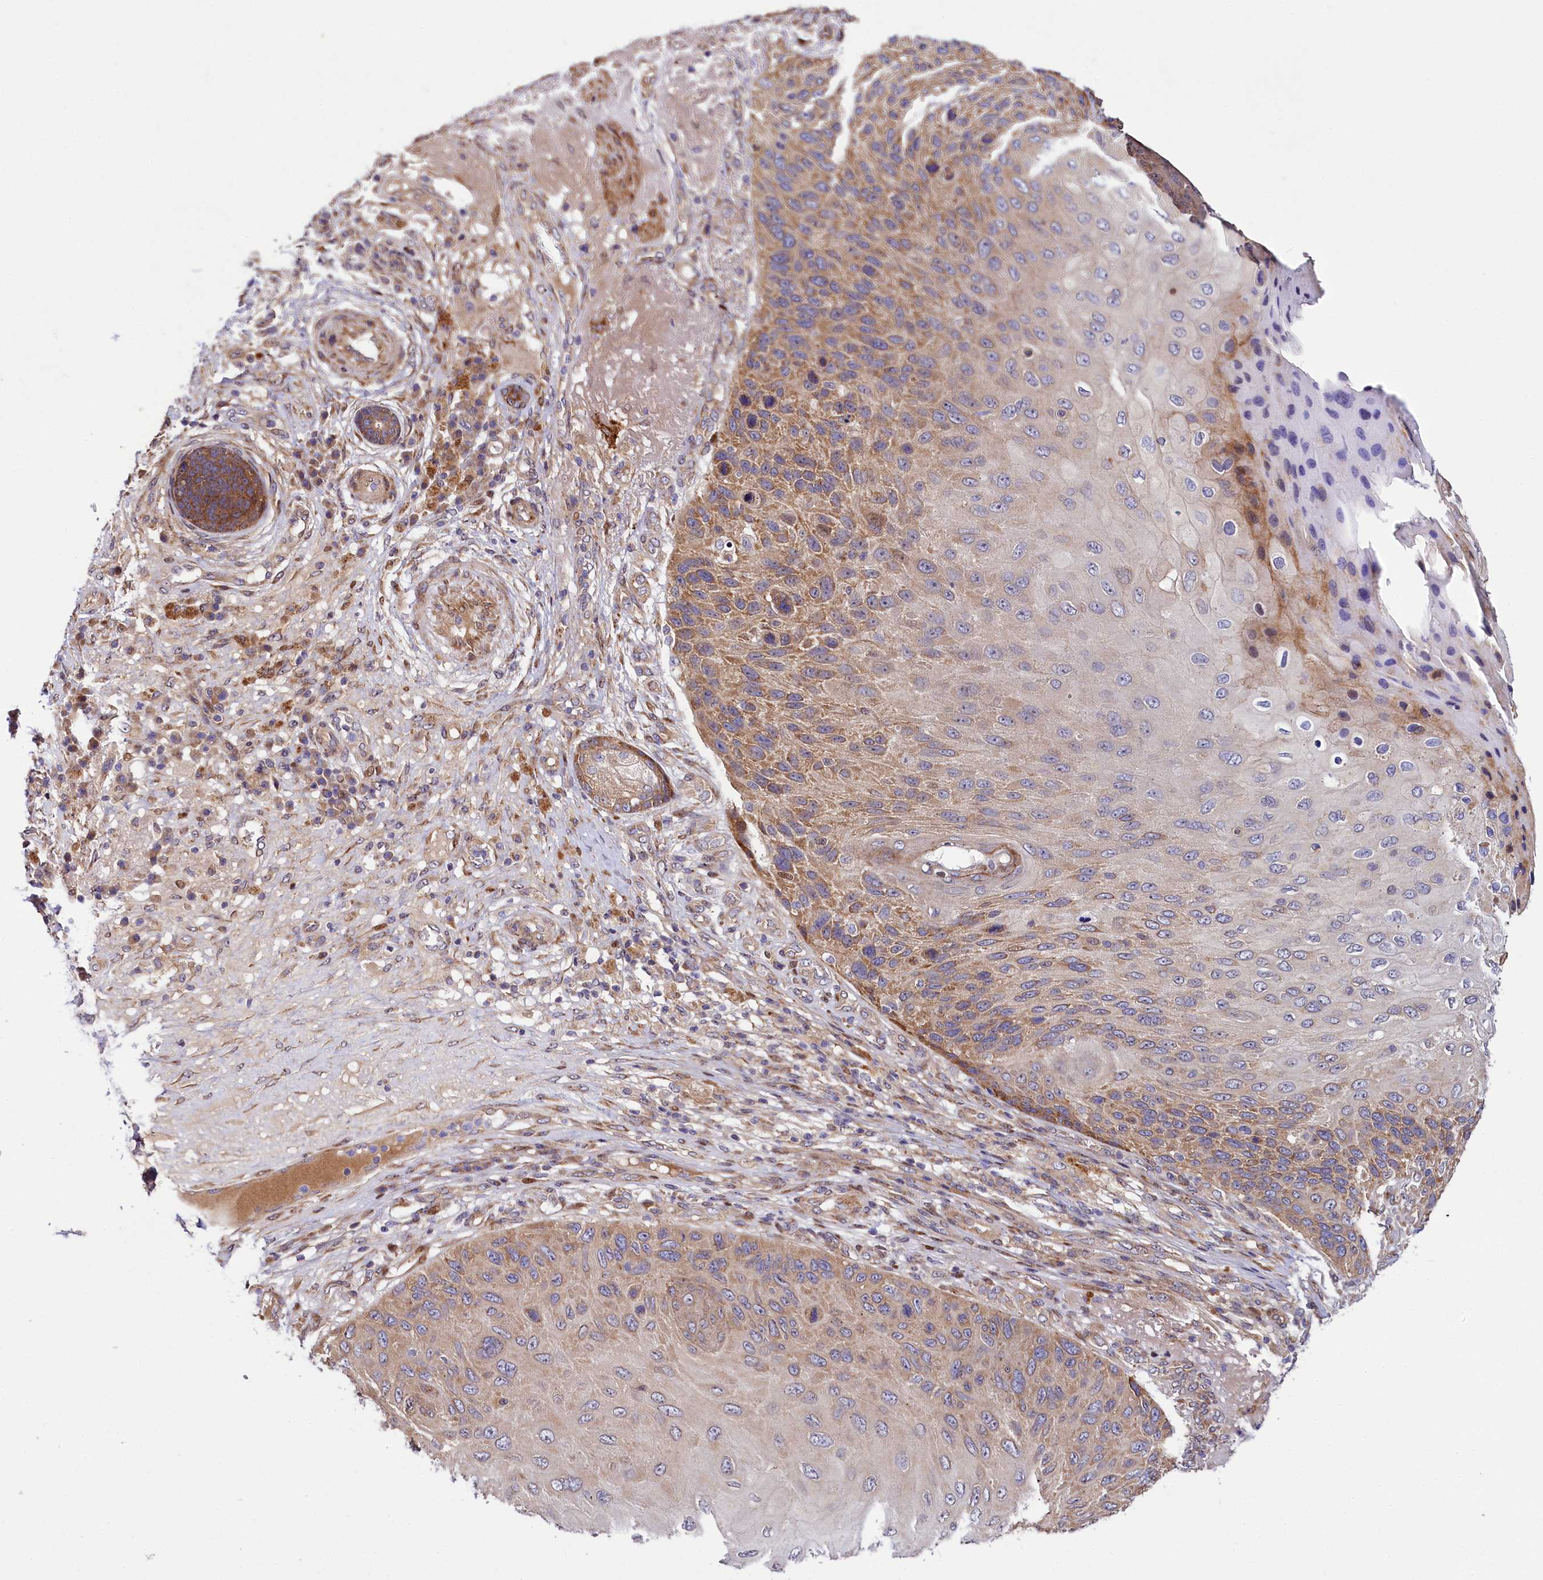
{"staining": {"intensity": "moderate", "quantity": "25%-75%", "location": "cytoplasmic/membranous"}, "tissue": "skin cancer", "cell_type": "Tumor cells", "image_type": "cancer", "snomed": [{"axis": "morphology", "description": "Squamous cell carcinoma, NOS"}, {"axis": "topography", "description": "Skin"}], "caption": "Squamous cell carcinoma (skin) was stained to show a protein in brown. There is medium levels of moderate cytoplasmic/membranous positivity in approximately 25%-75% of tumor cells. (IHC, brightfield microscopy, high magnification).", "gene": "PDZRN3", "patient": {"sex": "female", "age": 88}}